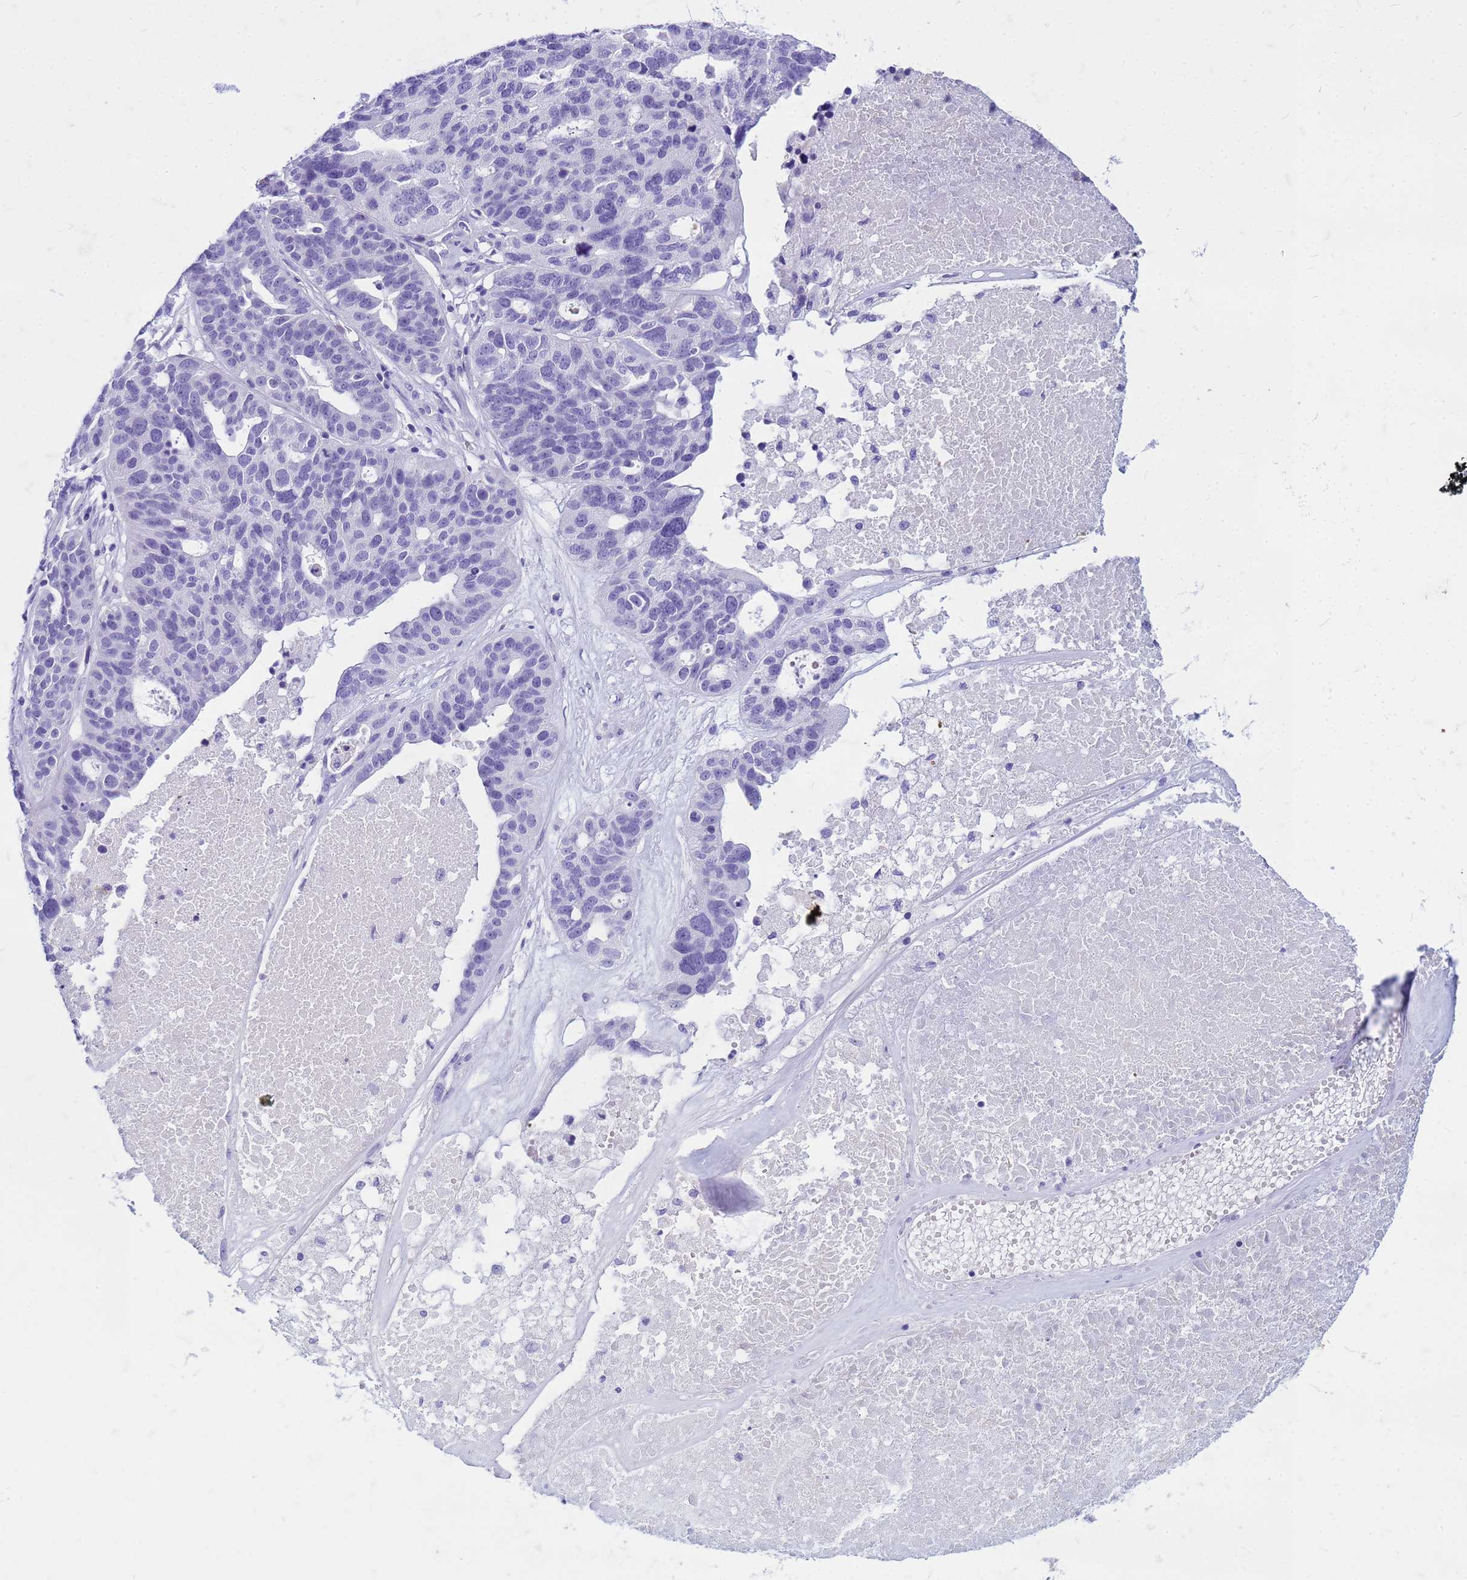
{"staining": {"intensity": "negative", "quantity": "none", "location": "none"}, "tissue": "ovarian cancer", "cell_type": "Tumor cells", "image_type": "cancer", "snomed": [{"axis": "morphology", "description": "Cystadenocarcinoma, serous, NOS"}, {"axis": "topography", "description": "Ovary"}], "caption": "Immunohistochemistry (IHC) image of serous cystadenocarcinoma (ovarian) stained for a protein (brown), which demonstrates no expression in tumor cells.", "gene": "CFAP100", "patient": {"sex": "female", "age": 59}}